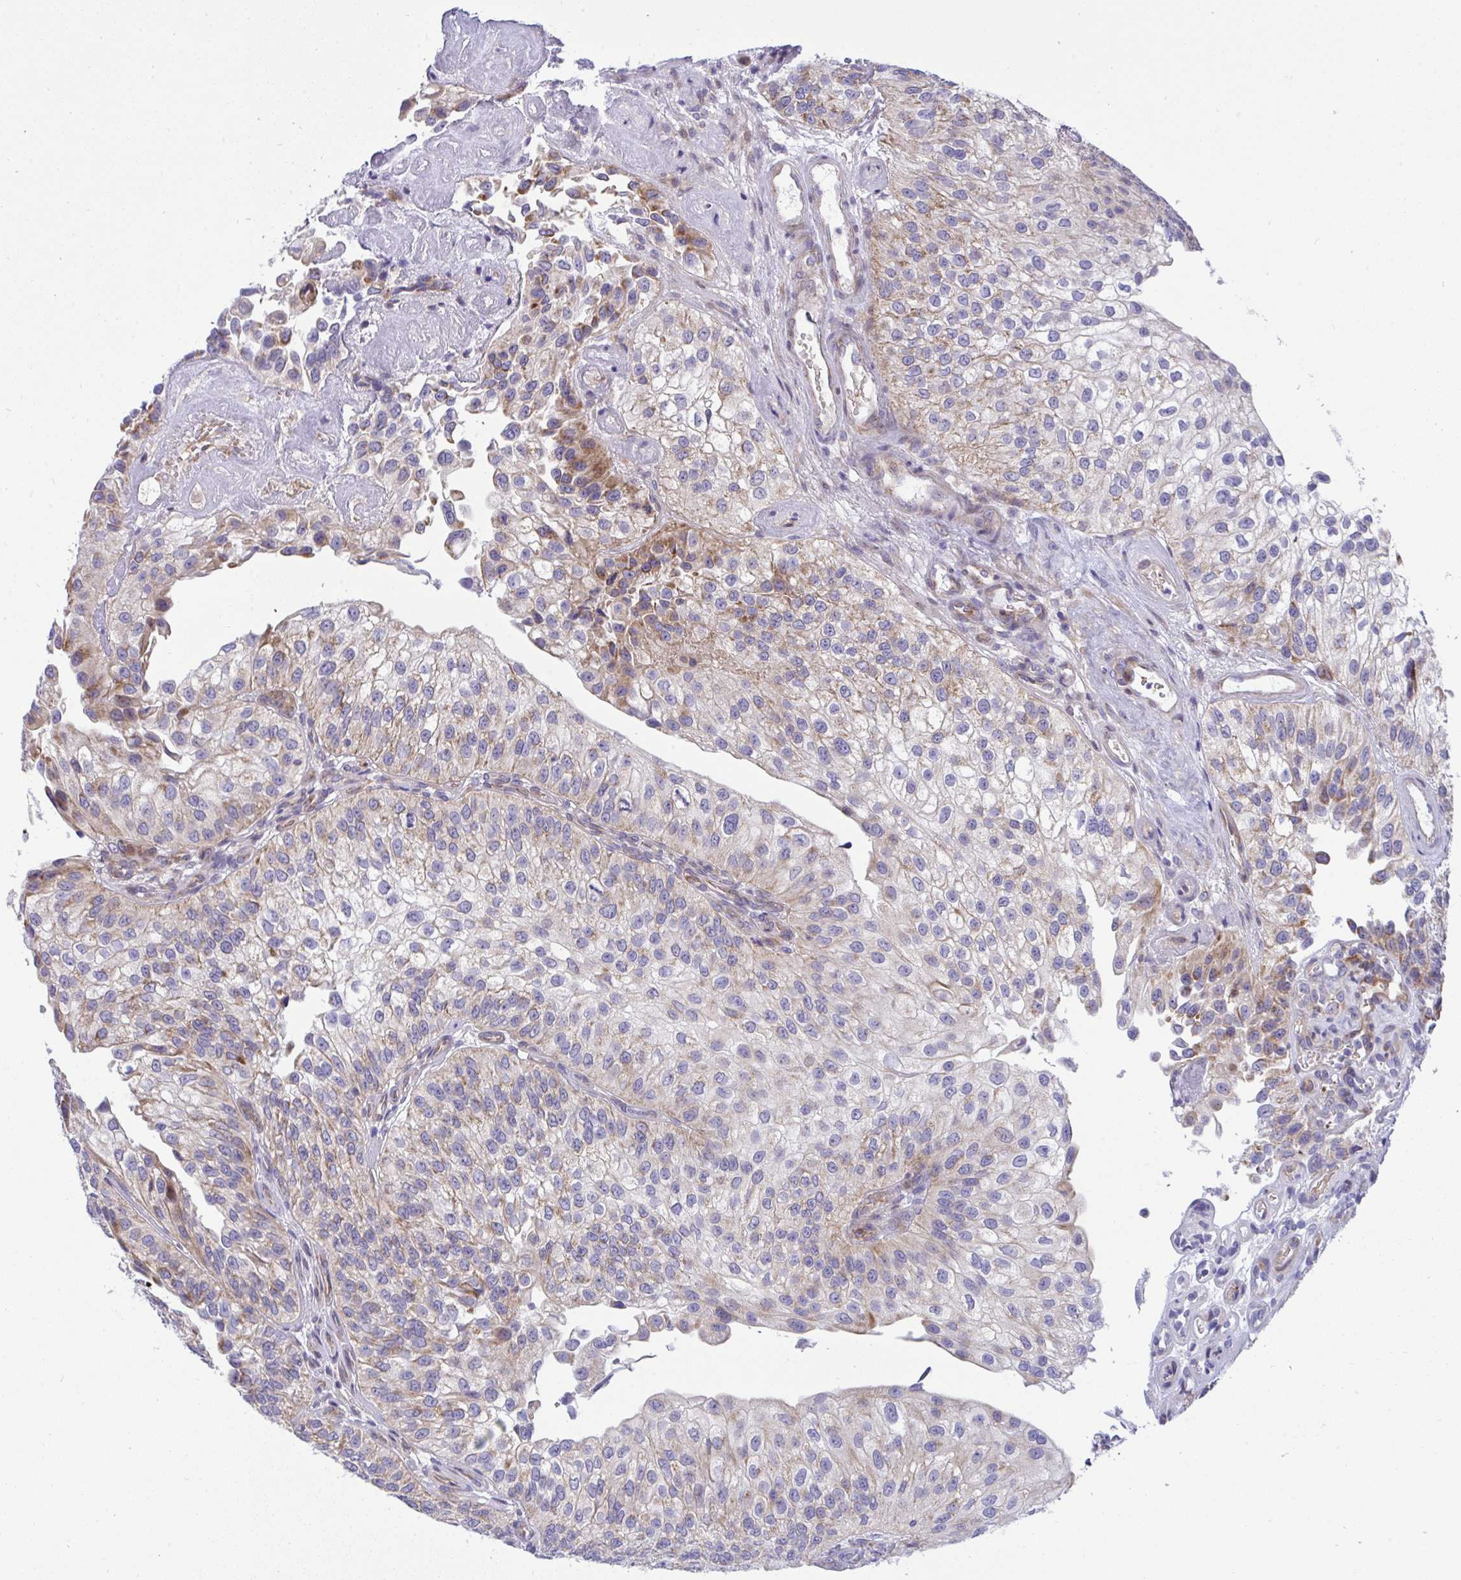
{"staining": {"intensity": "moderate", "quantity": "25%-75%", "location": "cytoplasmic/membranous"}, "tissue": "urothelial cancer", "cell_type": "Tumor cells", "image_type": "cancer", "snomed": [{"axis": "morphology", "description": "Urothelial carcinoma, NOS"}, {"axis": "topography", "description": "Urinary bladder"}], "caption": "Transitional cell carcinoma stained with a brown dye reveals moderate cytoplasmic/membranous positive positivity in about 25%-75% of tumor cells.", "gene": "NTN1", "patient": {"sex": "male", "age": 87}}